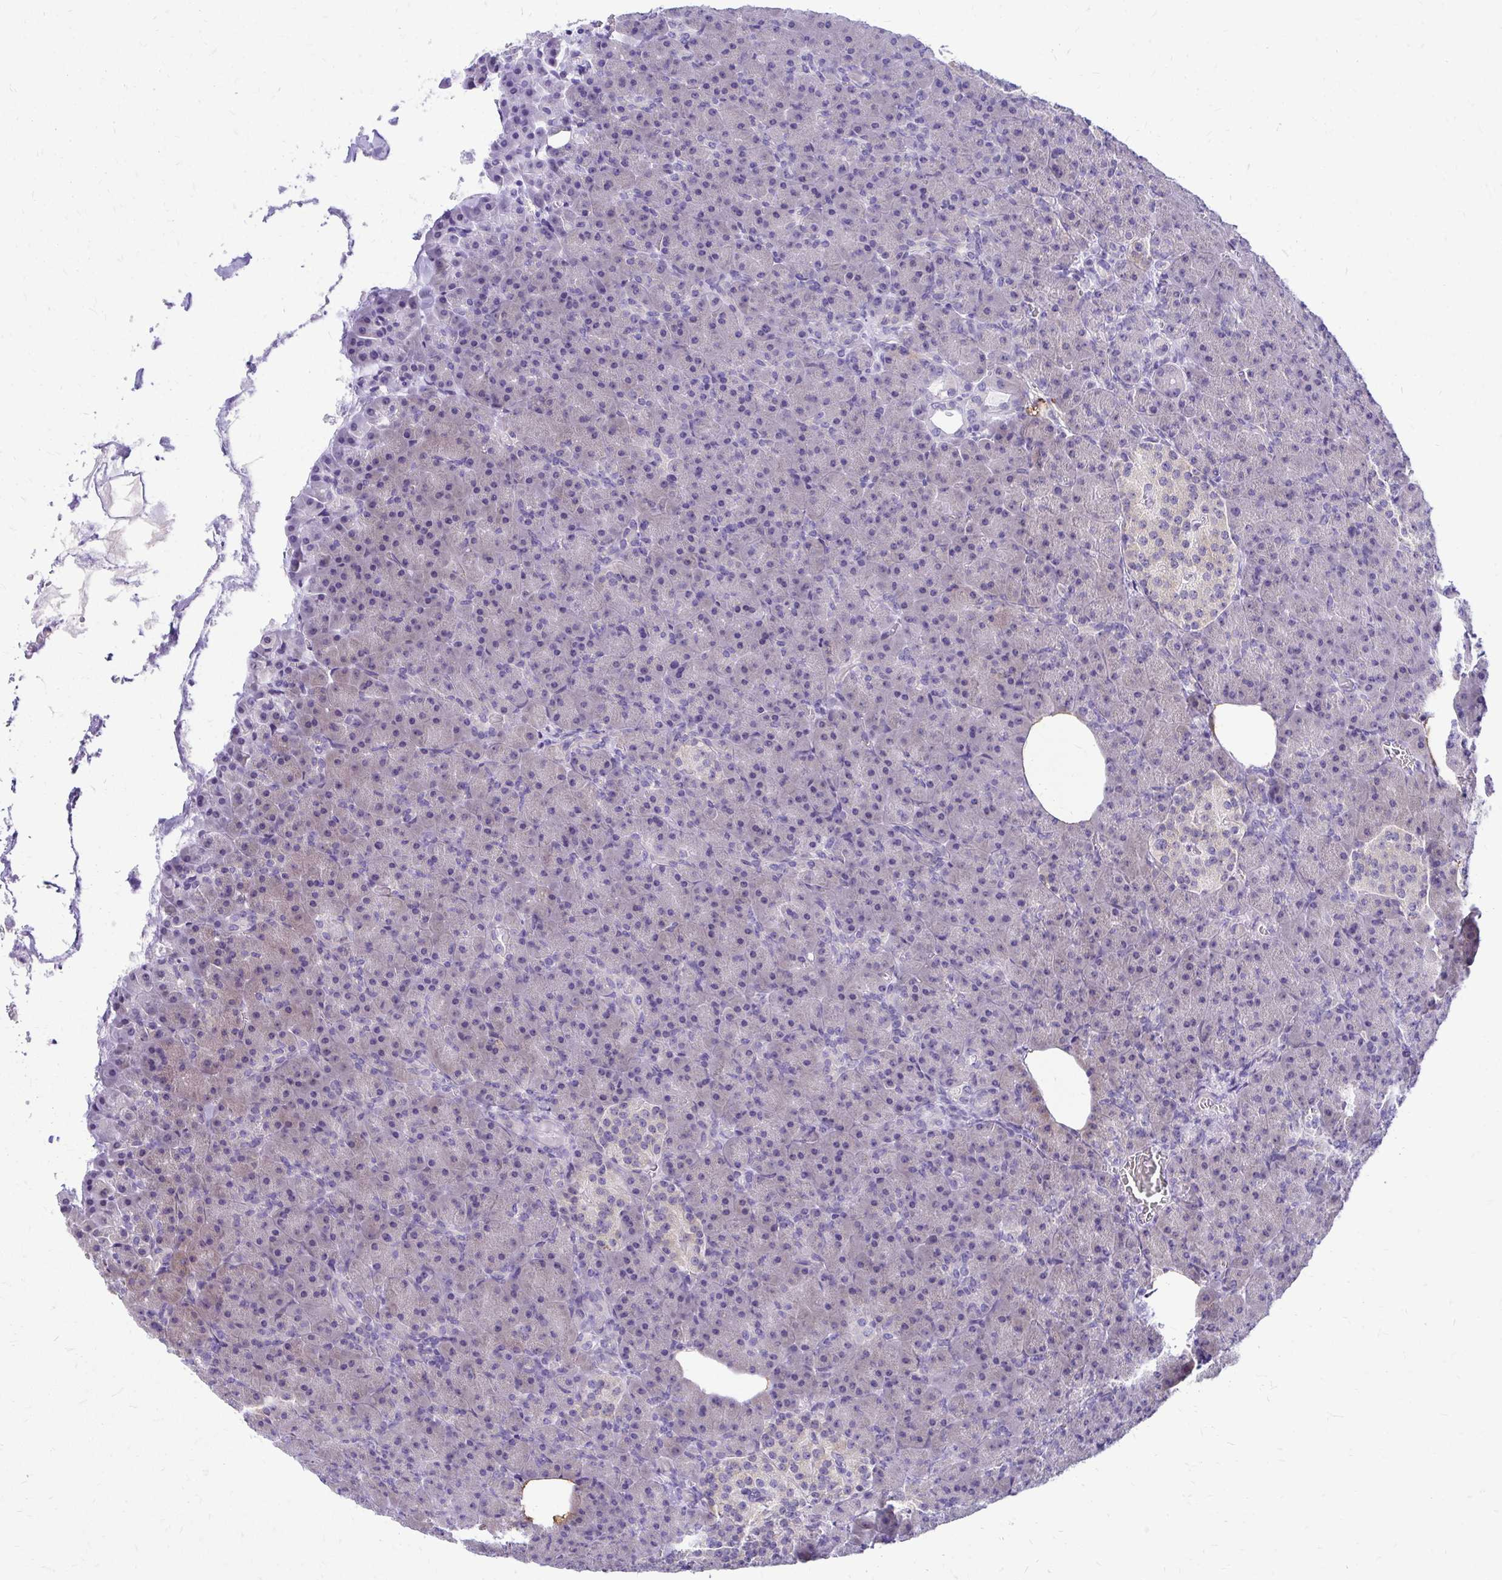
{"staining": {"intensity": "weak", "quantity": "25%-75%", "location": "cytoplasmic/membranous"}, "tissue": "pancreas", "cell_type": "Exocrine glandular cells", "image_type": "normal", "snomed": [{"axis": "morphology", "description": "Normal tissue, NOS"}, {"axis": "topography", "description": "Pancreas"}], "caption": "A micrograph of pancreas stained for a protein exhibits weak cytoplasmic/membranous brown staining in exocrine glandular cells. (DAB IHC with brightfield microscopy, high magnification).", "gene": "NIFK", "patient": {"sex": "female", "age": 74}}